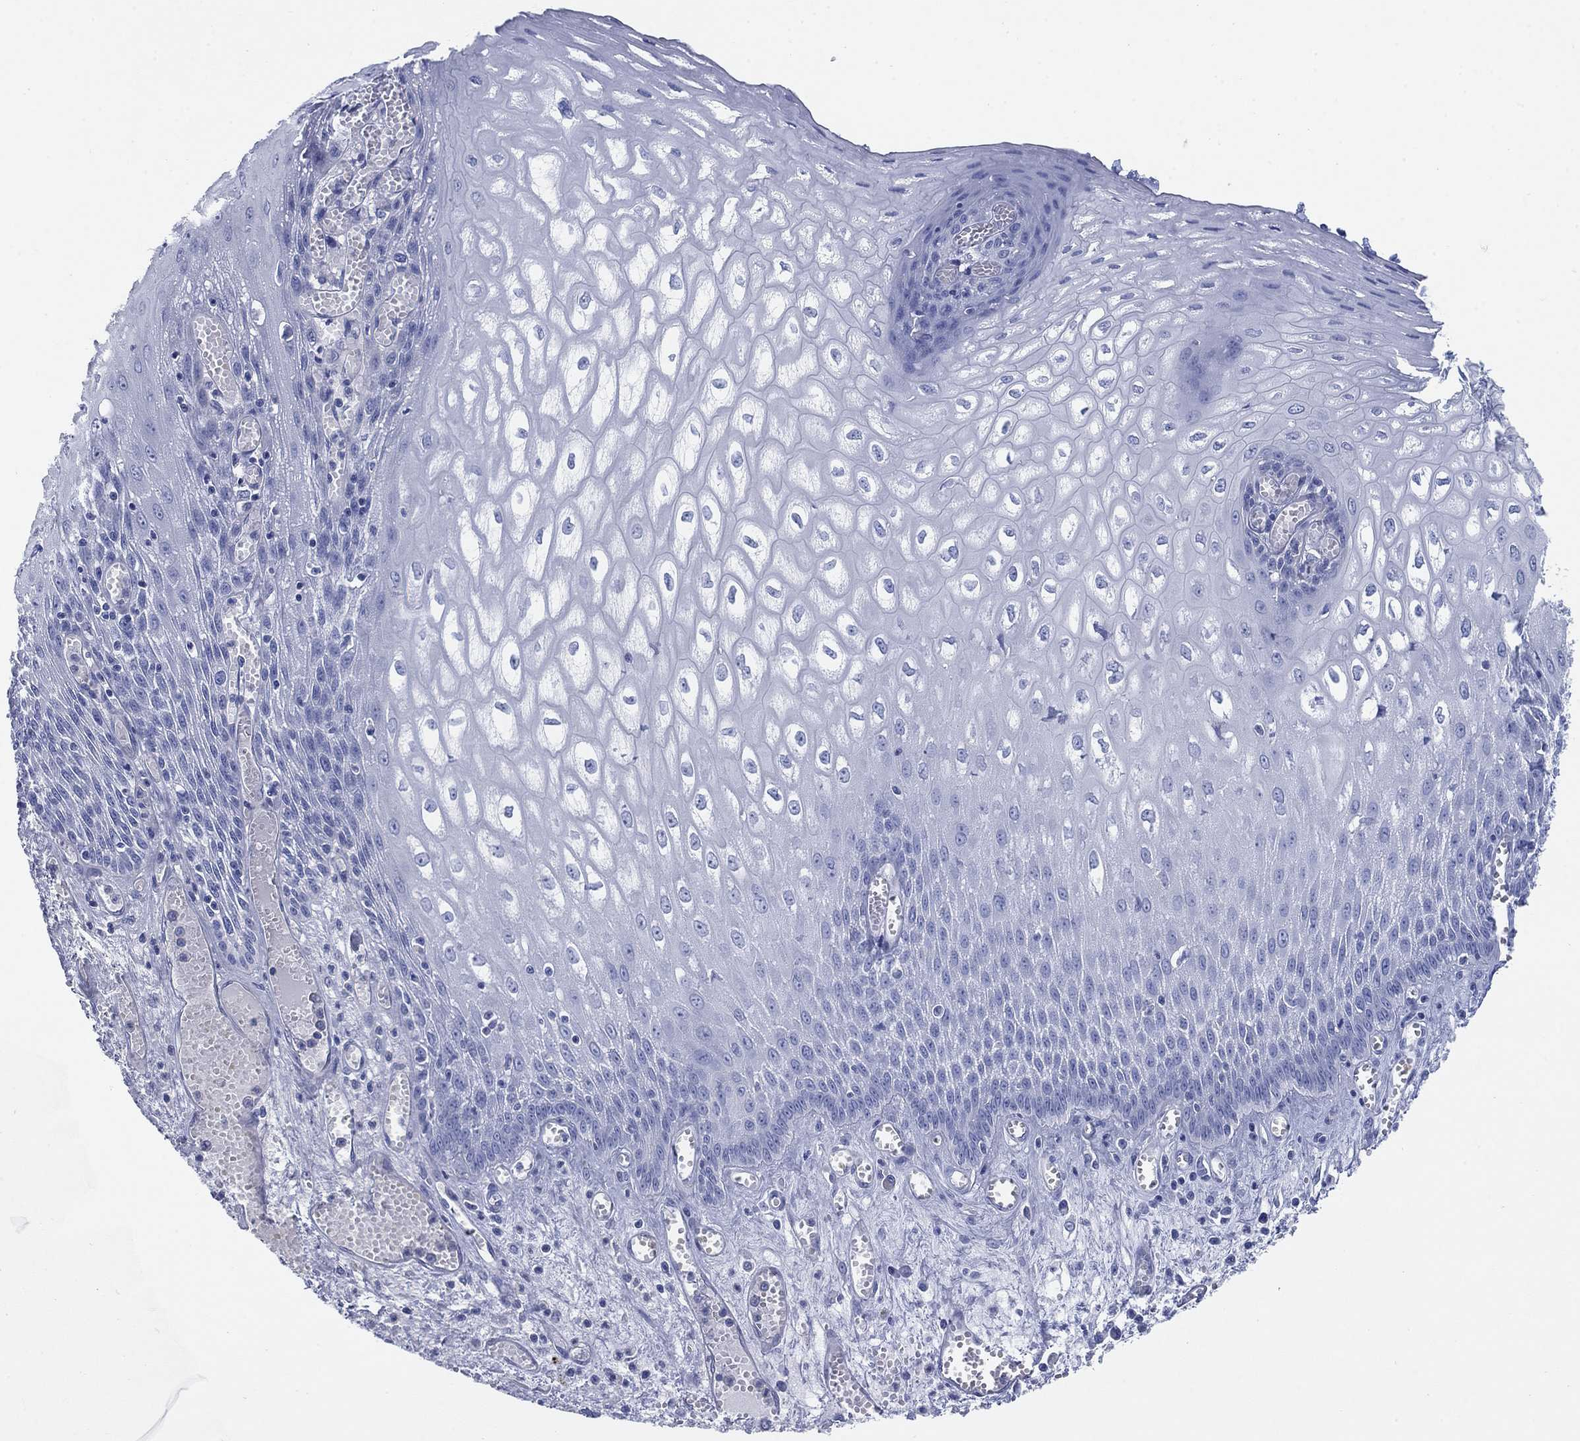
{"staining": {"intensity": "negative", "quantity": "none", "location": "none"}, "tissue": "esophagus", "cell_type": "Squamous epithelial cells", "image_type": "normal", "snomed": [{"axis": "morphology", "description": "Normal tissue, NOS"}, {"axis": "topography", "description": "Esophagus"}], "caption": "Human esophagus stained for a protein using IHC demonstrates no expression in squamous epithelial cells.", "gene": "SCCPDH", "patient": {"sex": "male", "age": 58}}